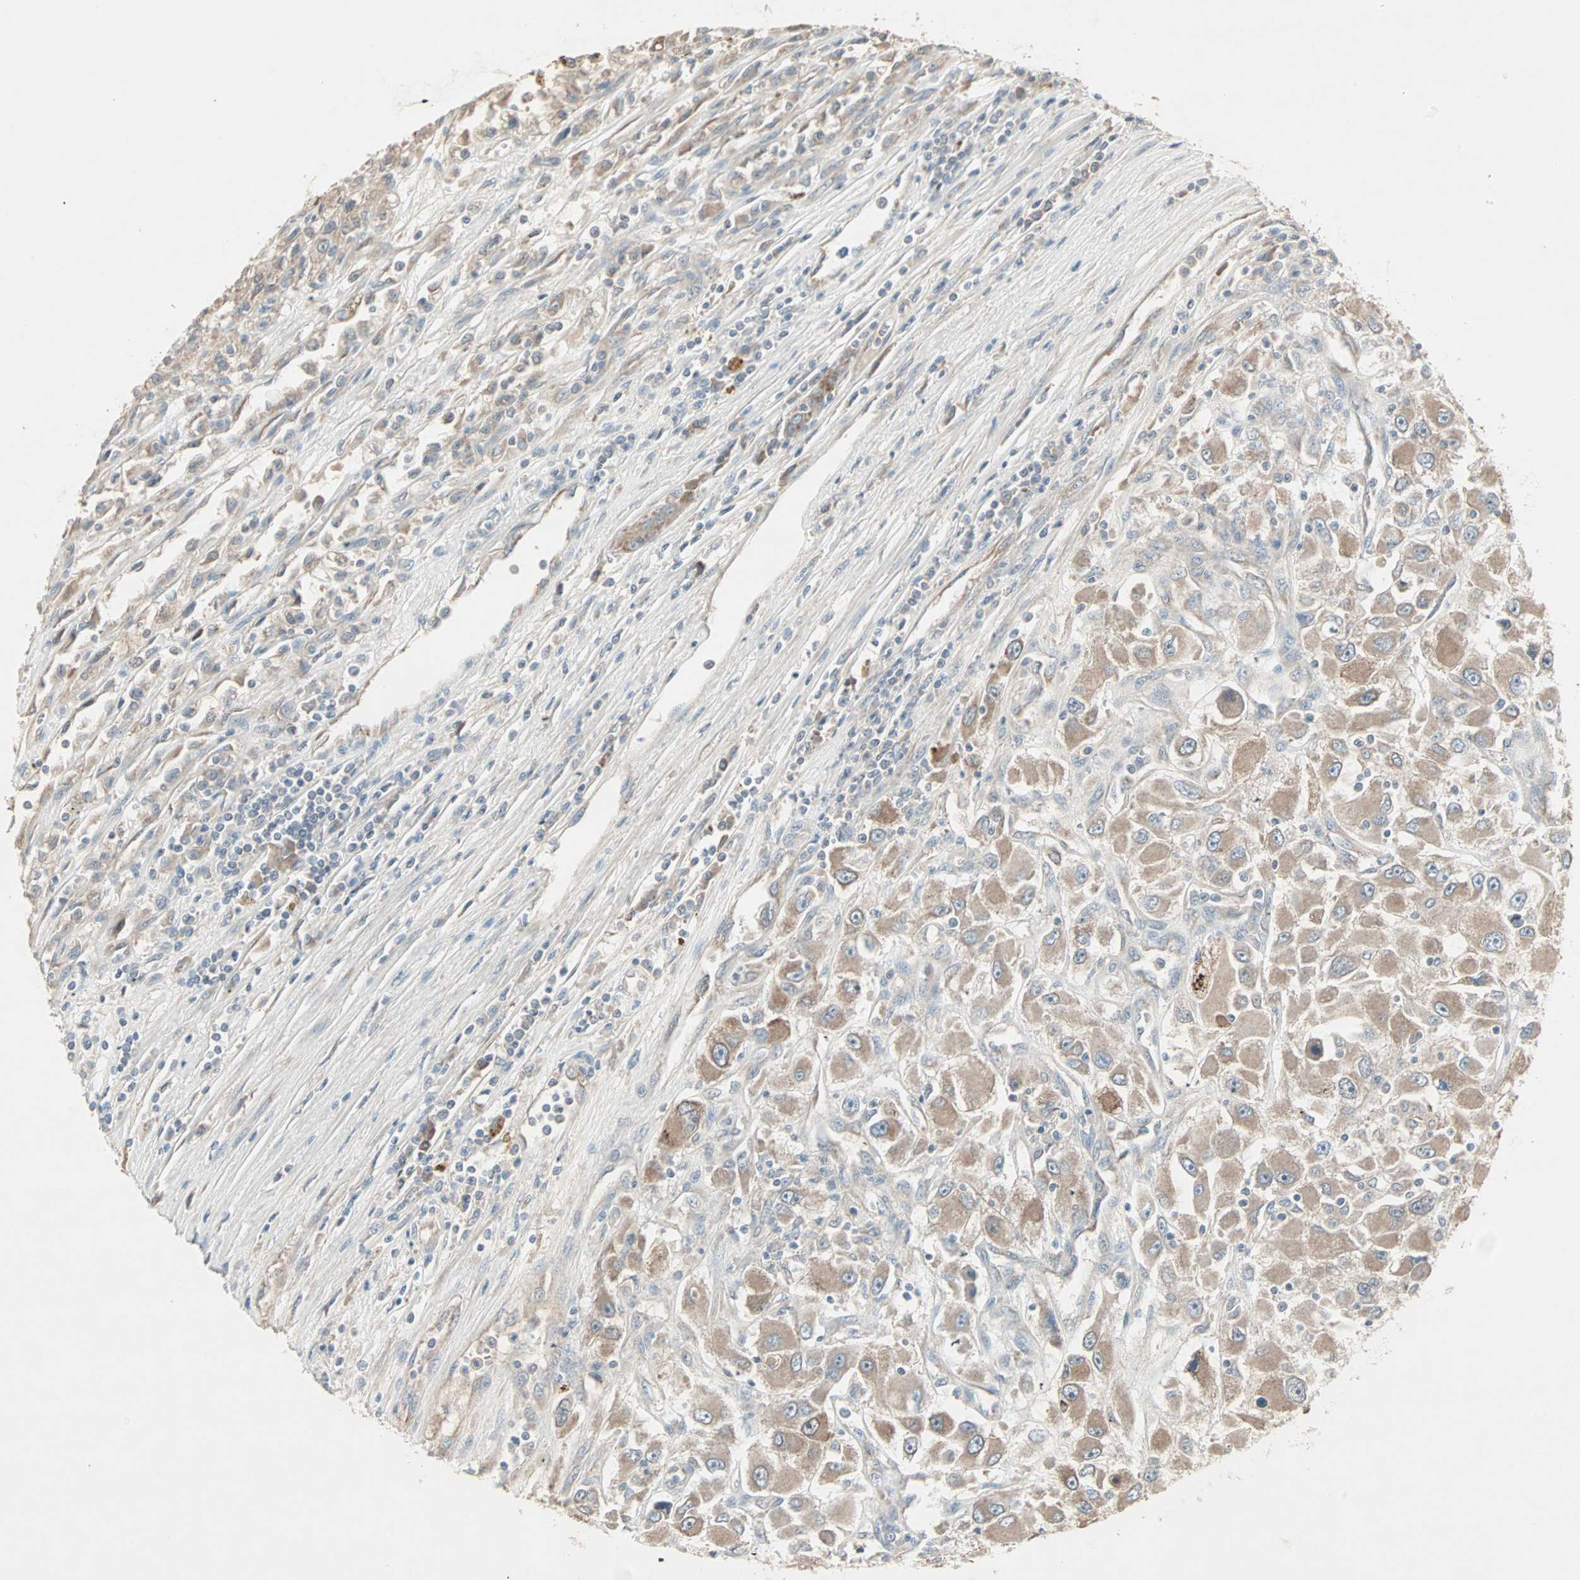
{"staining": {"intensity": "moderate", "quantity": ">75%", "location": "cytoplasmic/membranous"}, "tissue": "renal cancer", "cell_type": "Tumor cells", "image_type": "cancer", "snomed": [{"axis": "morphology", "description": "Adenocarcinoma, NOS"}, {"axis": "topography", "description": "Kidney"}], "caption": "An IHC image of neoplastic tissue is shown. Protein staining in brown shows moderate cytoplasmic/membranous positivity in adenocarcinoma (renal) within tumor cells. Ihc stains the protein of interest in brown and the nuclei are stained blue.", "gene": "JMJD7-PLA2G4B", "patient": {"sex": "female", "age": 52}}